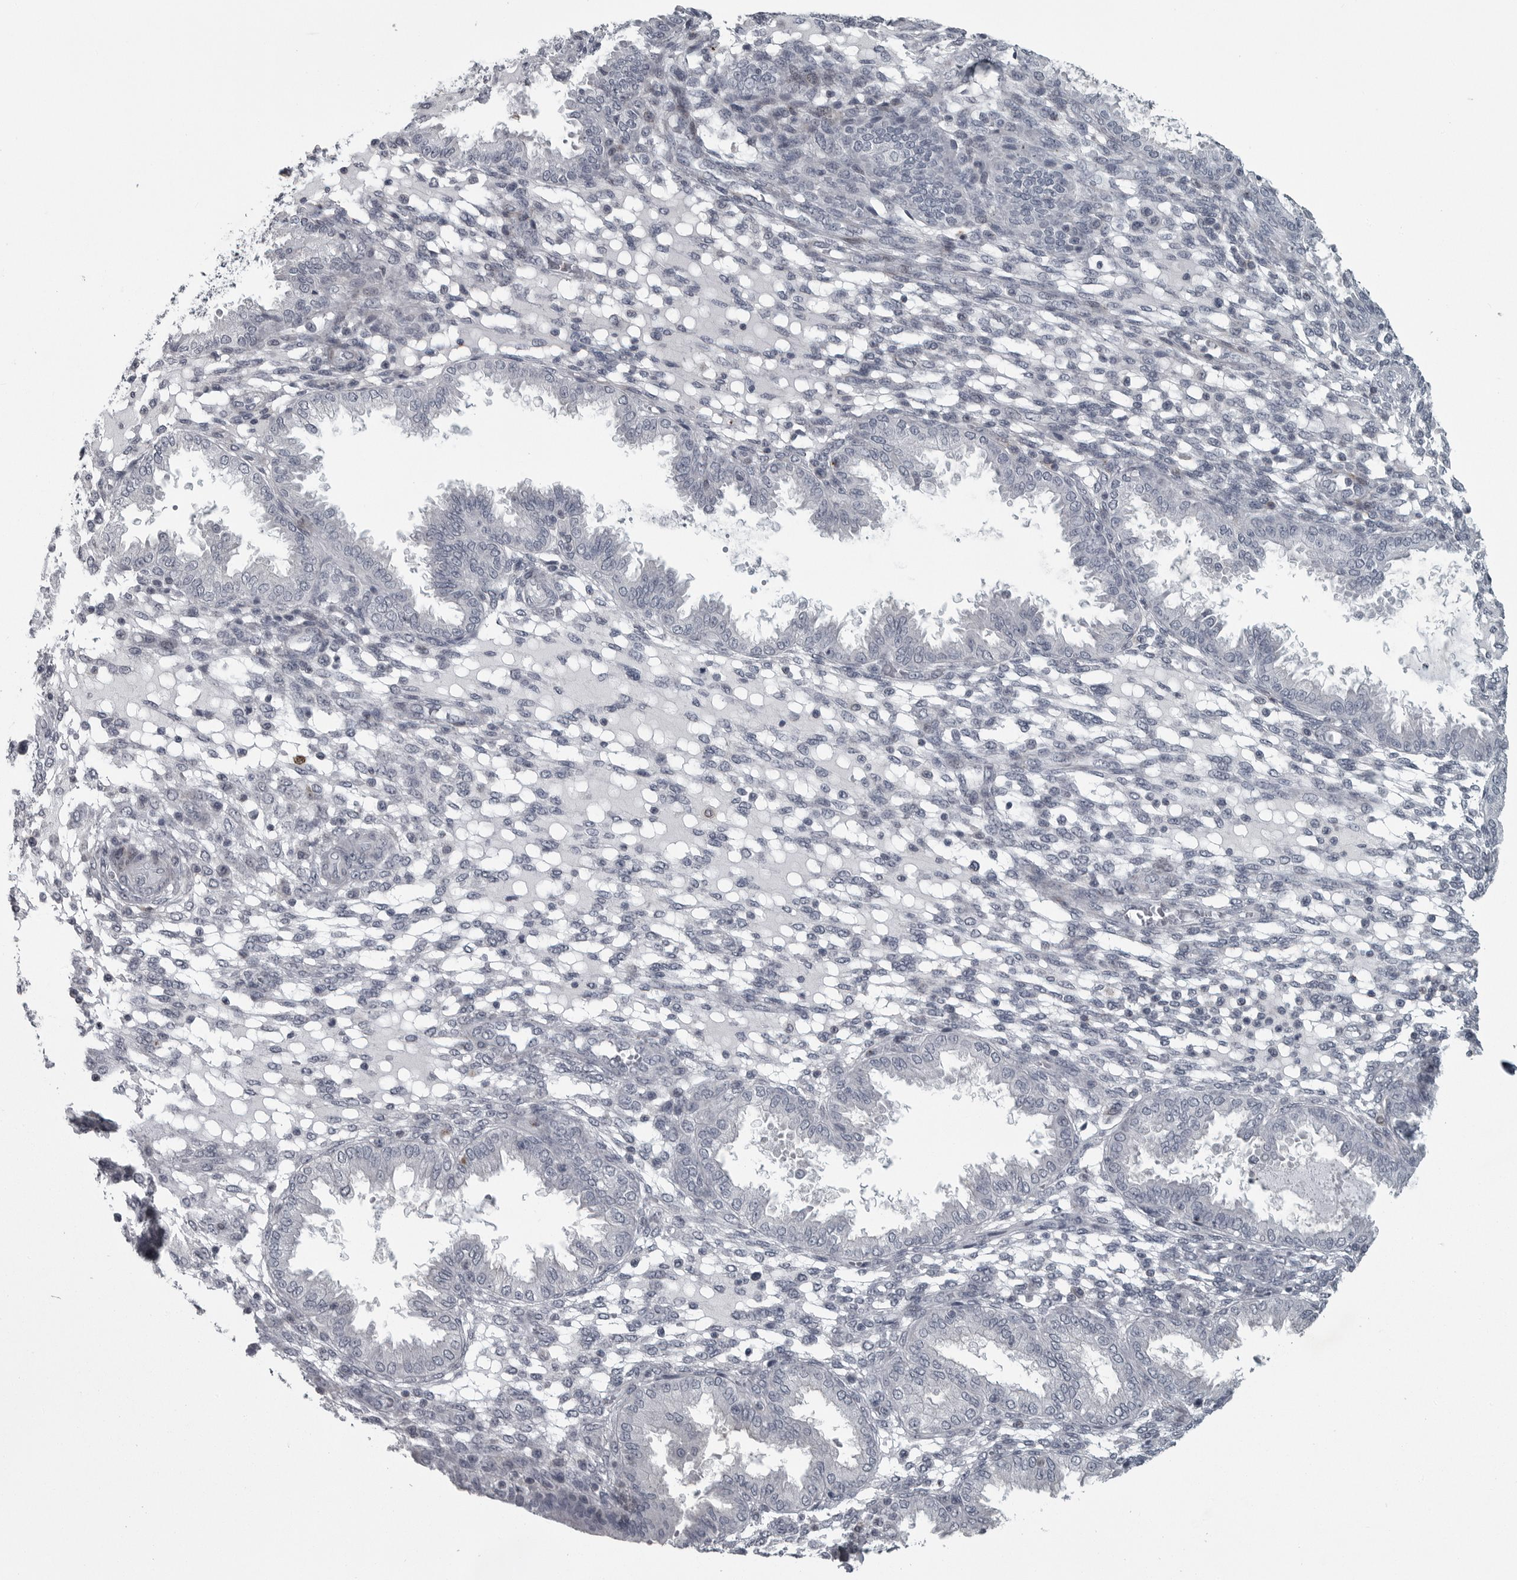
{"staining": {"intensity": "negative", "quantity": "none", "location": "none"}, "tissue": "endometrium", "cell_type": "Cells in endometrial stroma", "image_type": "normal", "snomed": [{"axis": "morphology", "description": "Normal tissue, NOS"}, {"axis": "topography", "description": "Endometrium"}], "caption": "Immunohistochemistry photomicrograph of unremarkable endometrium: endometrium stained with DAB (3,3'-diaminobenzidine) reveals no significant protein positivity in cells in endometrial stroma.", "gene": "LYSMD1", "patient": {"sex": "female", "age": 33}}